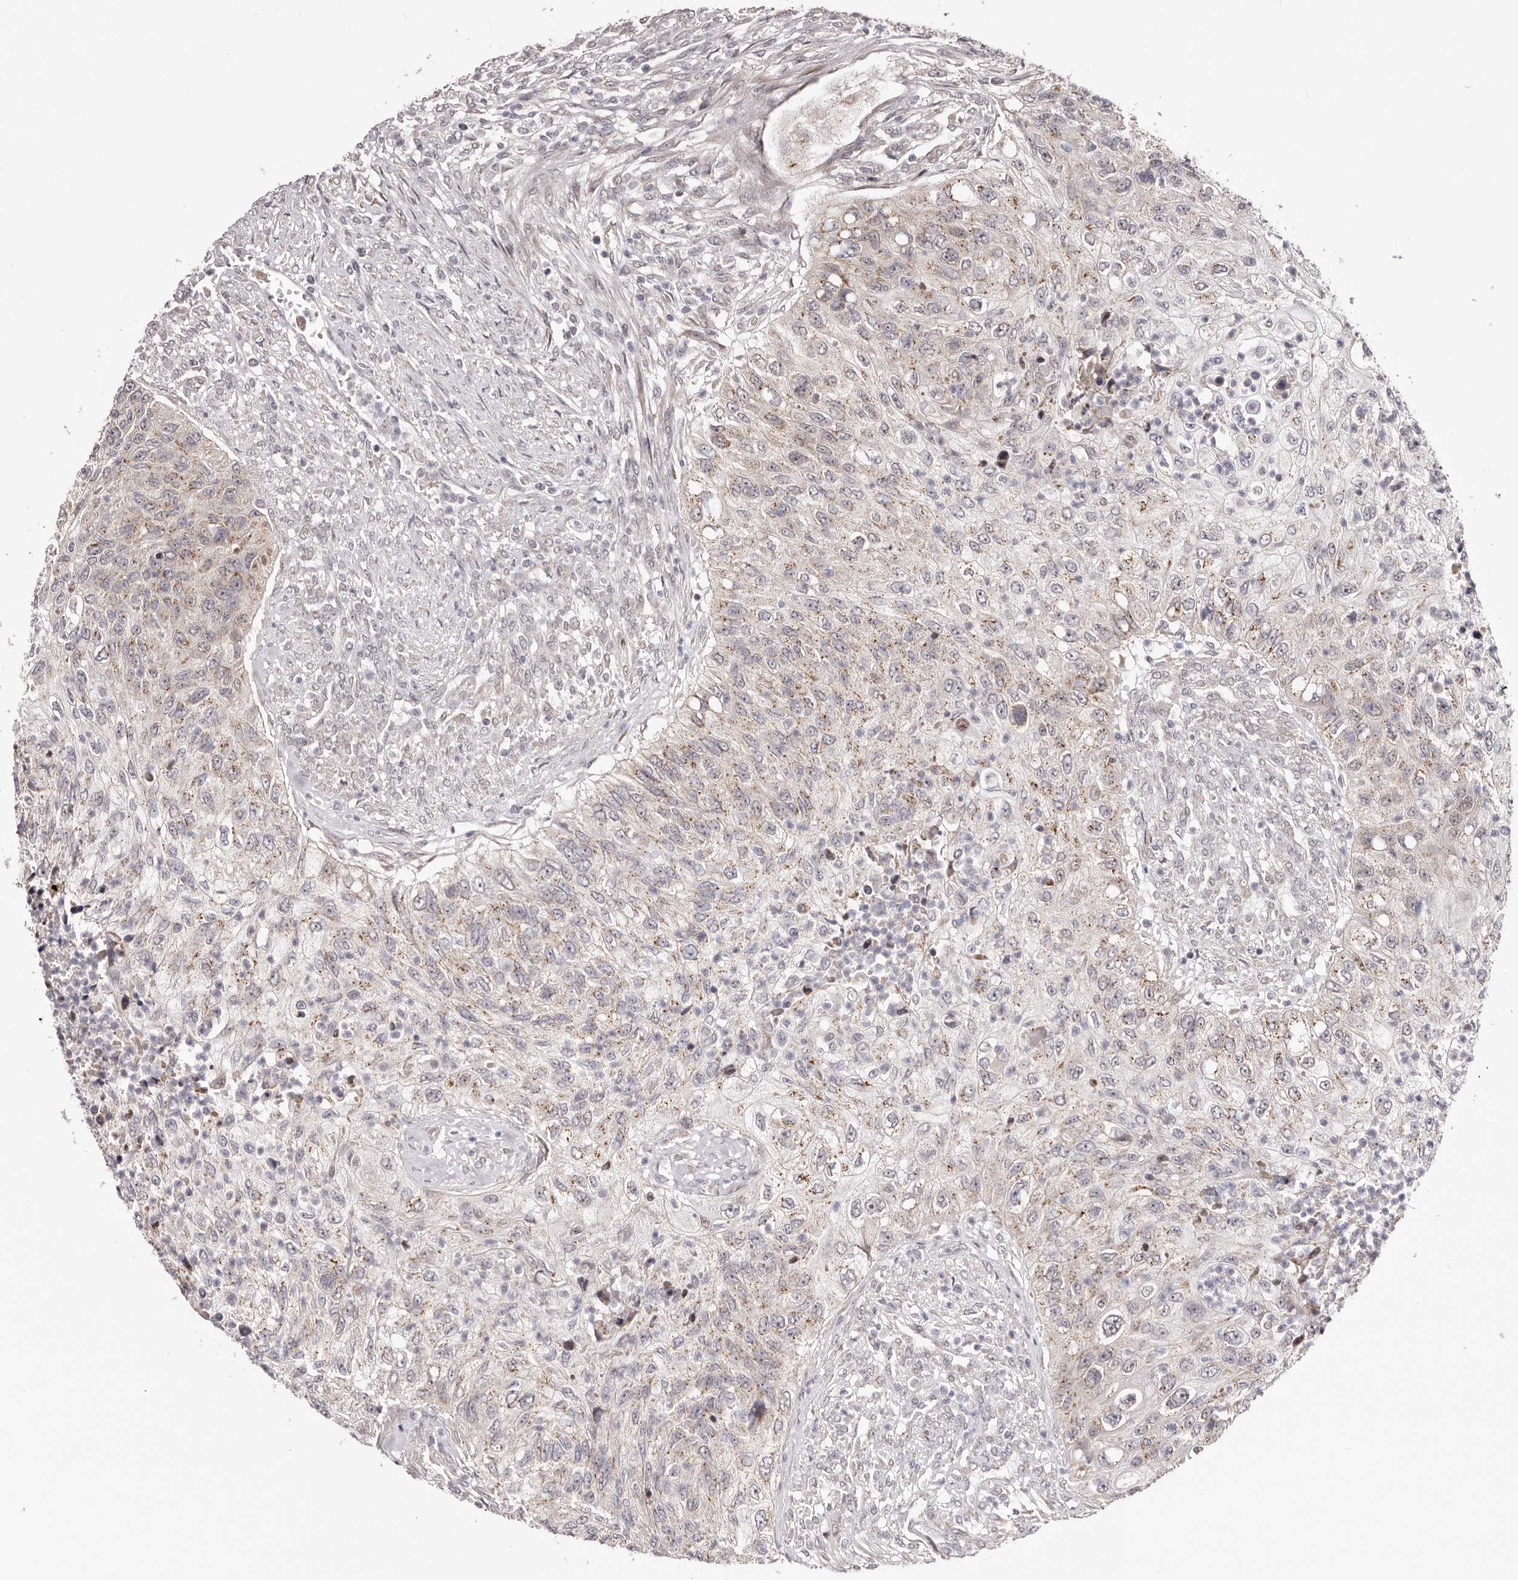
{"staining": {"intensity": "weak", "quantity": "25%-75%", "location": "cytoplasmic/membranous"}, "tissue": "urothelial cancer", "cell_type": "Tumor cells", "image_type": "cancer", "snomed": [{"axis": "morphology", "description": "Urothelial carcinoma, High grade"}, {"axis": "topography", "description": "Urinary bladder"}], "caption": "The photomicrograph demonstrates staining of high-grade urothelial carcinoma, revealing weak cytoplasmic/membranous protein positivity (brown color) within tumor cells. Immunohistochemistry (ihc) stains the protein in brown and the nuclei are stained blue.", "gene": "EGR3", "patient": {"sex": "female", "age": 60}}